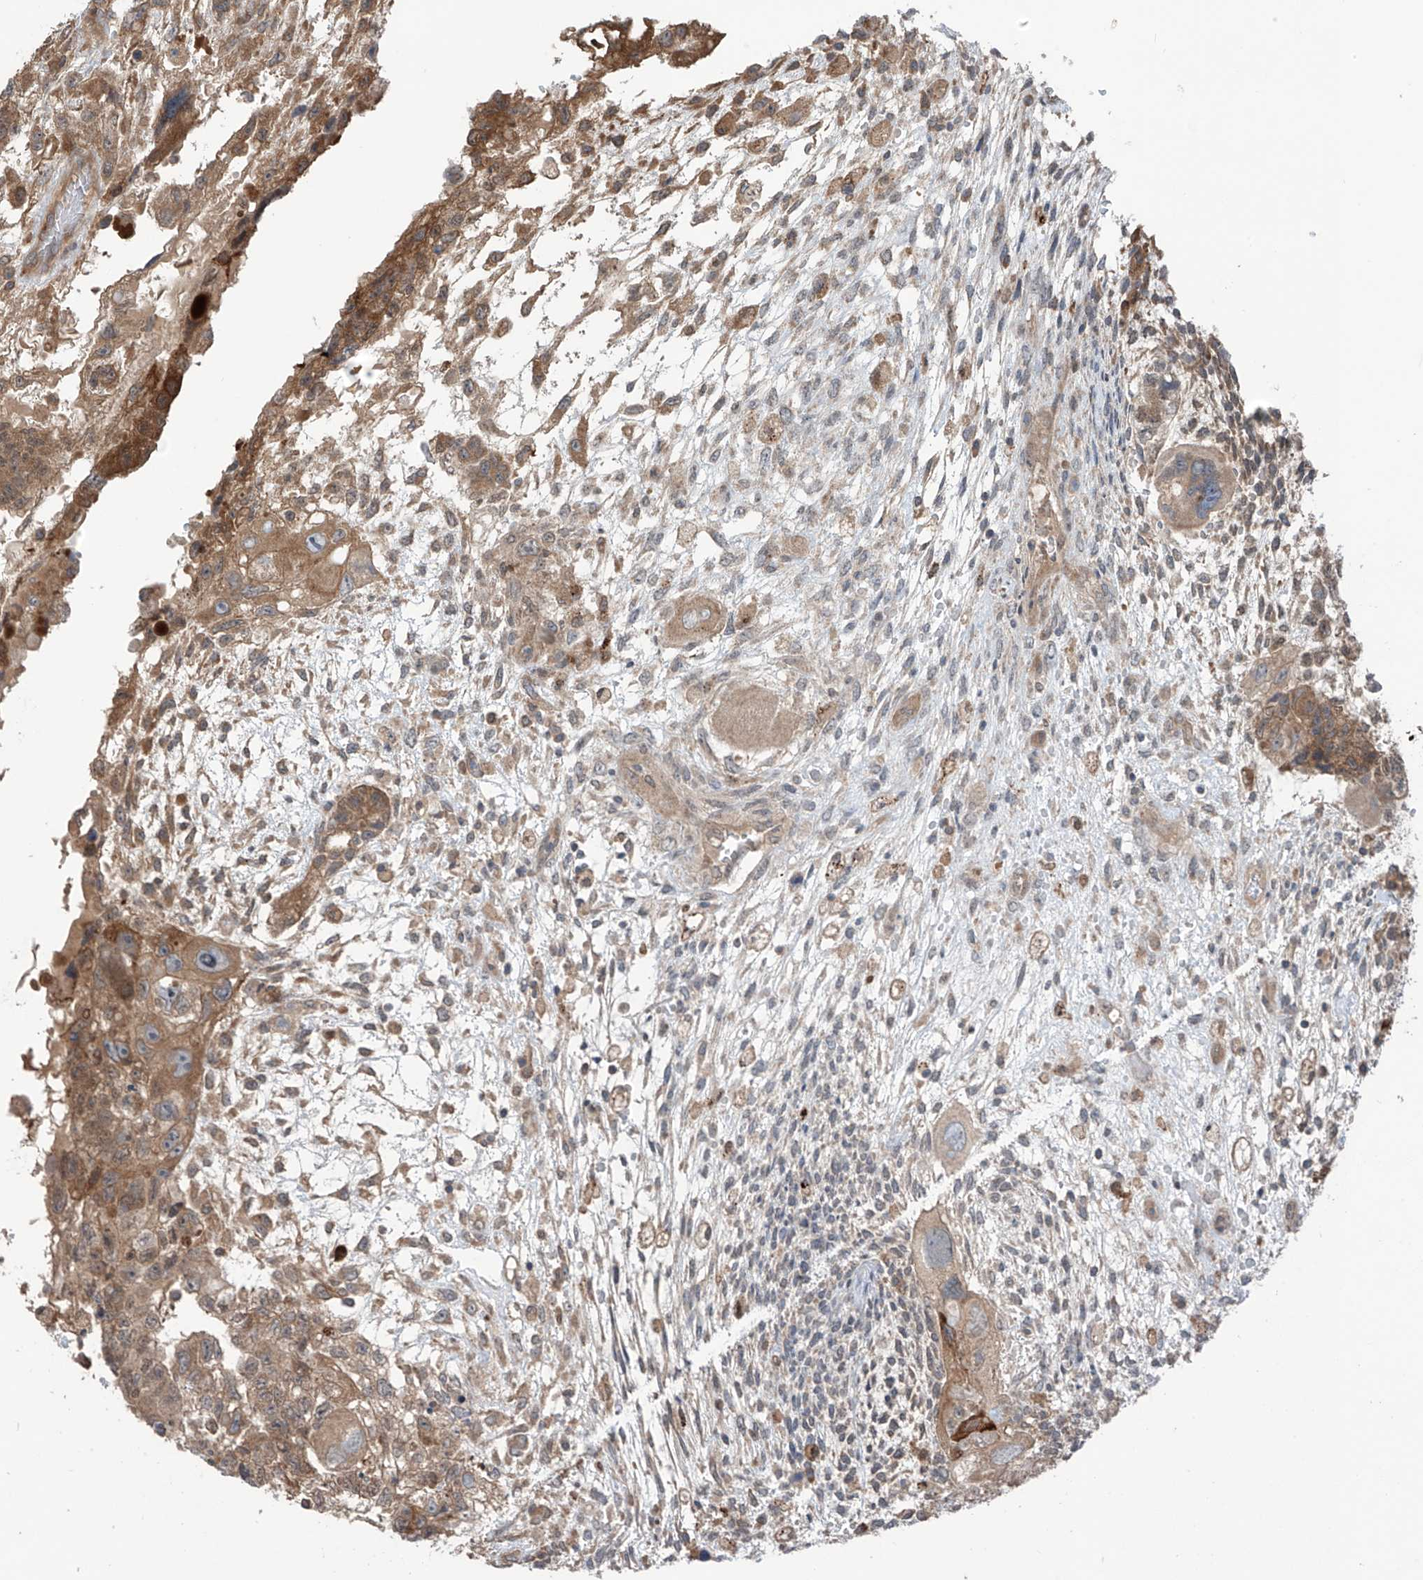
{"staining": {"intensity": "moderate", "quantity": ">75%", "location": "cytoplasmic/membranous,nuclear"}, "tissue": "testis cancer", "cell_type": "Tumor cells", "image_type": "cancer", "snomed": [{"axis": "morphology", "description": "Carcinoma, Embryonal, NOS"}, {"axis": "topography", "description": "Testis"}], "caption": "There is medium levels of moderate cytoplasmic/membranous and nuclear expression in tumor cells of testis cancer (embryonal carcinoma), as demonstrated by immunohistochemical staining (brown color).", "gene": "SAMD3", "patient": {"sex": "male", "age": 36}}